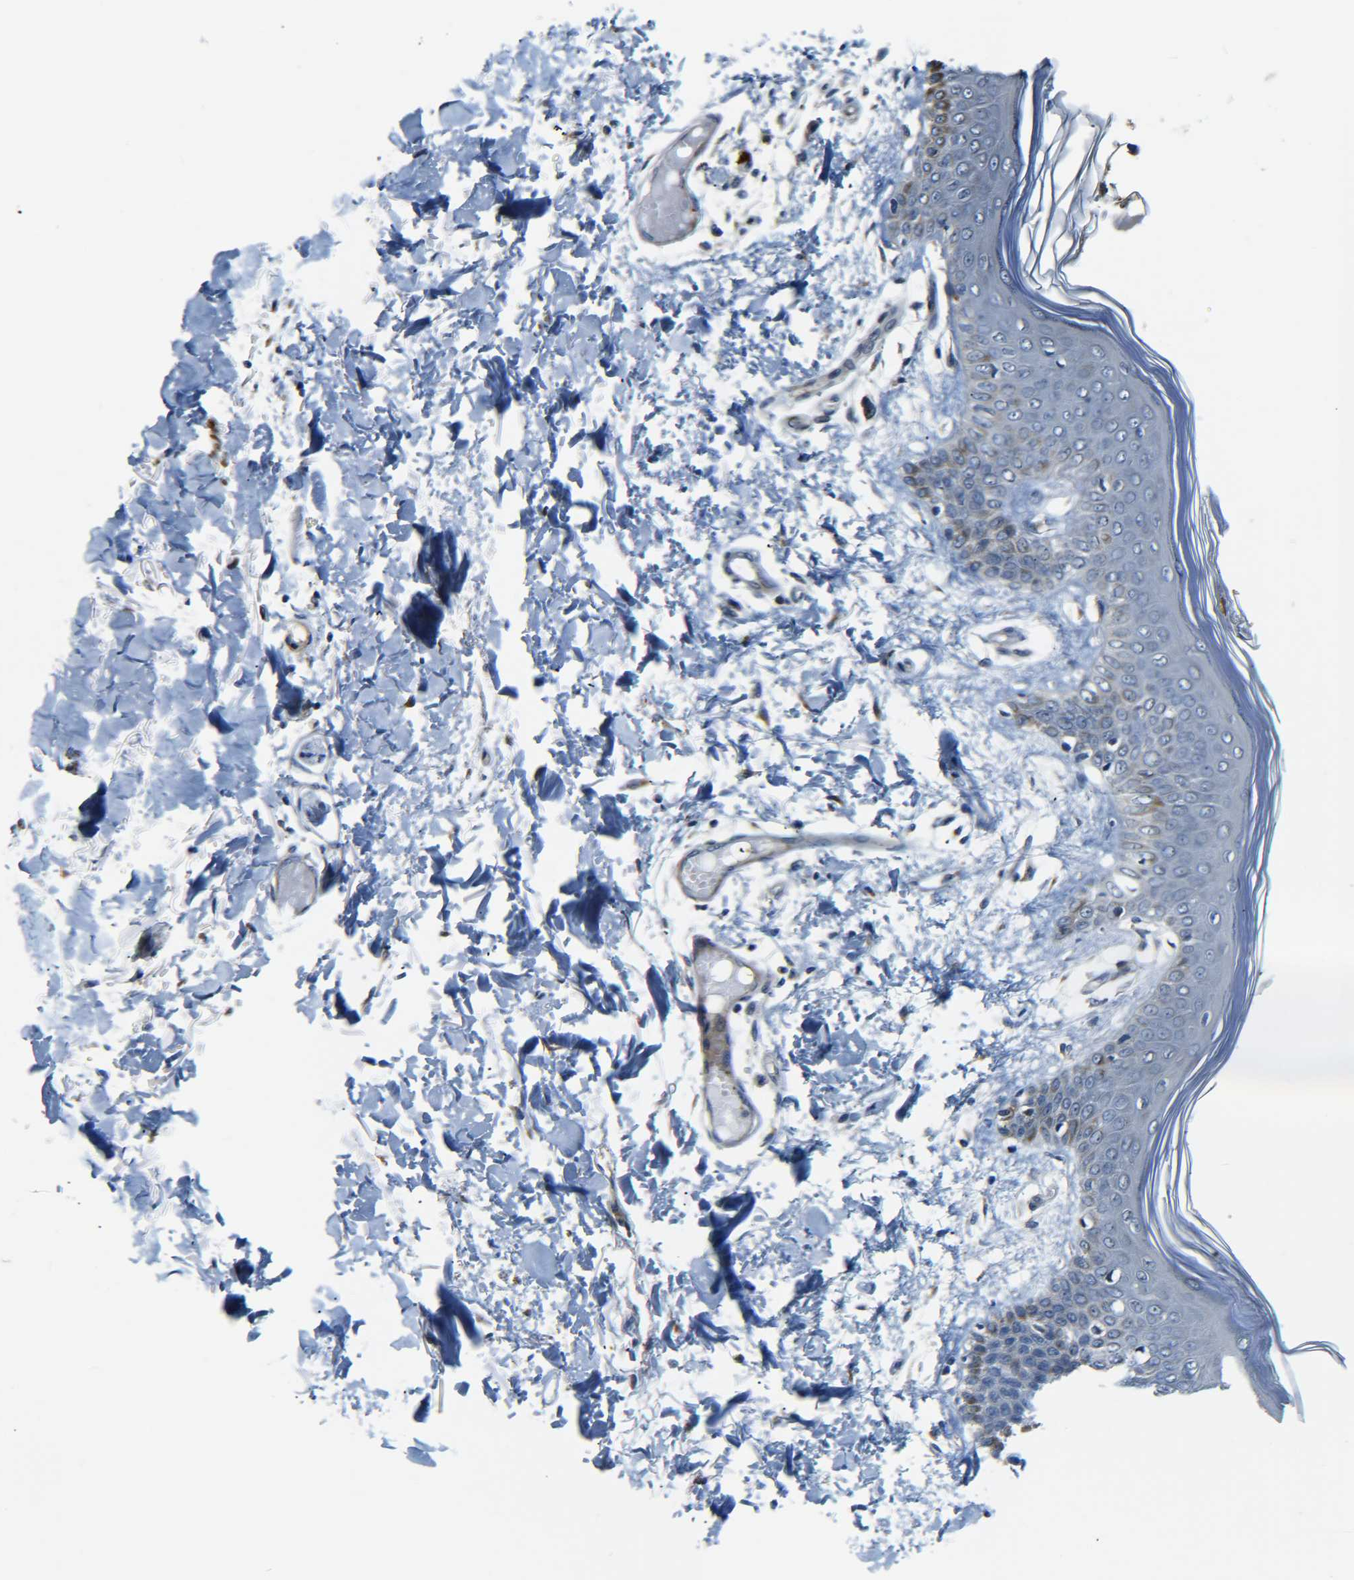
{"staining": {"intensity": "moderate", "quantity": ">75%", "location": "cytoplasmic/membranous"}, "tissue": "skin", "cell_type": "Fibroblasts", "image_type": "normal", "snomed": [{"axis": "morphology", "description": "Normal tissue, NOS"}, {"axis": "topography", "description": "Skin"}], "caption": "Benign skin displays moderate cytoplasmic/membranous staining in about >75% of fibroblasts.", "gene": "MEIS1", "patient": {"sex": "male", "age": 53}}